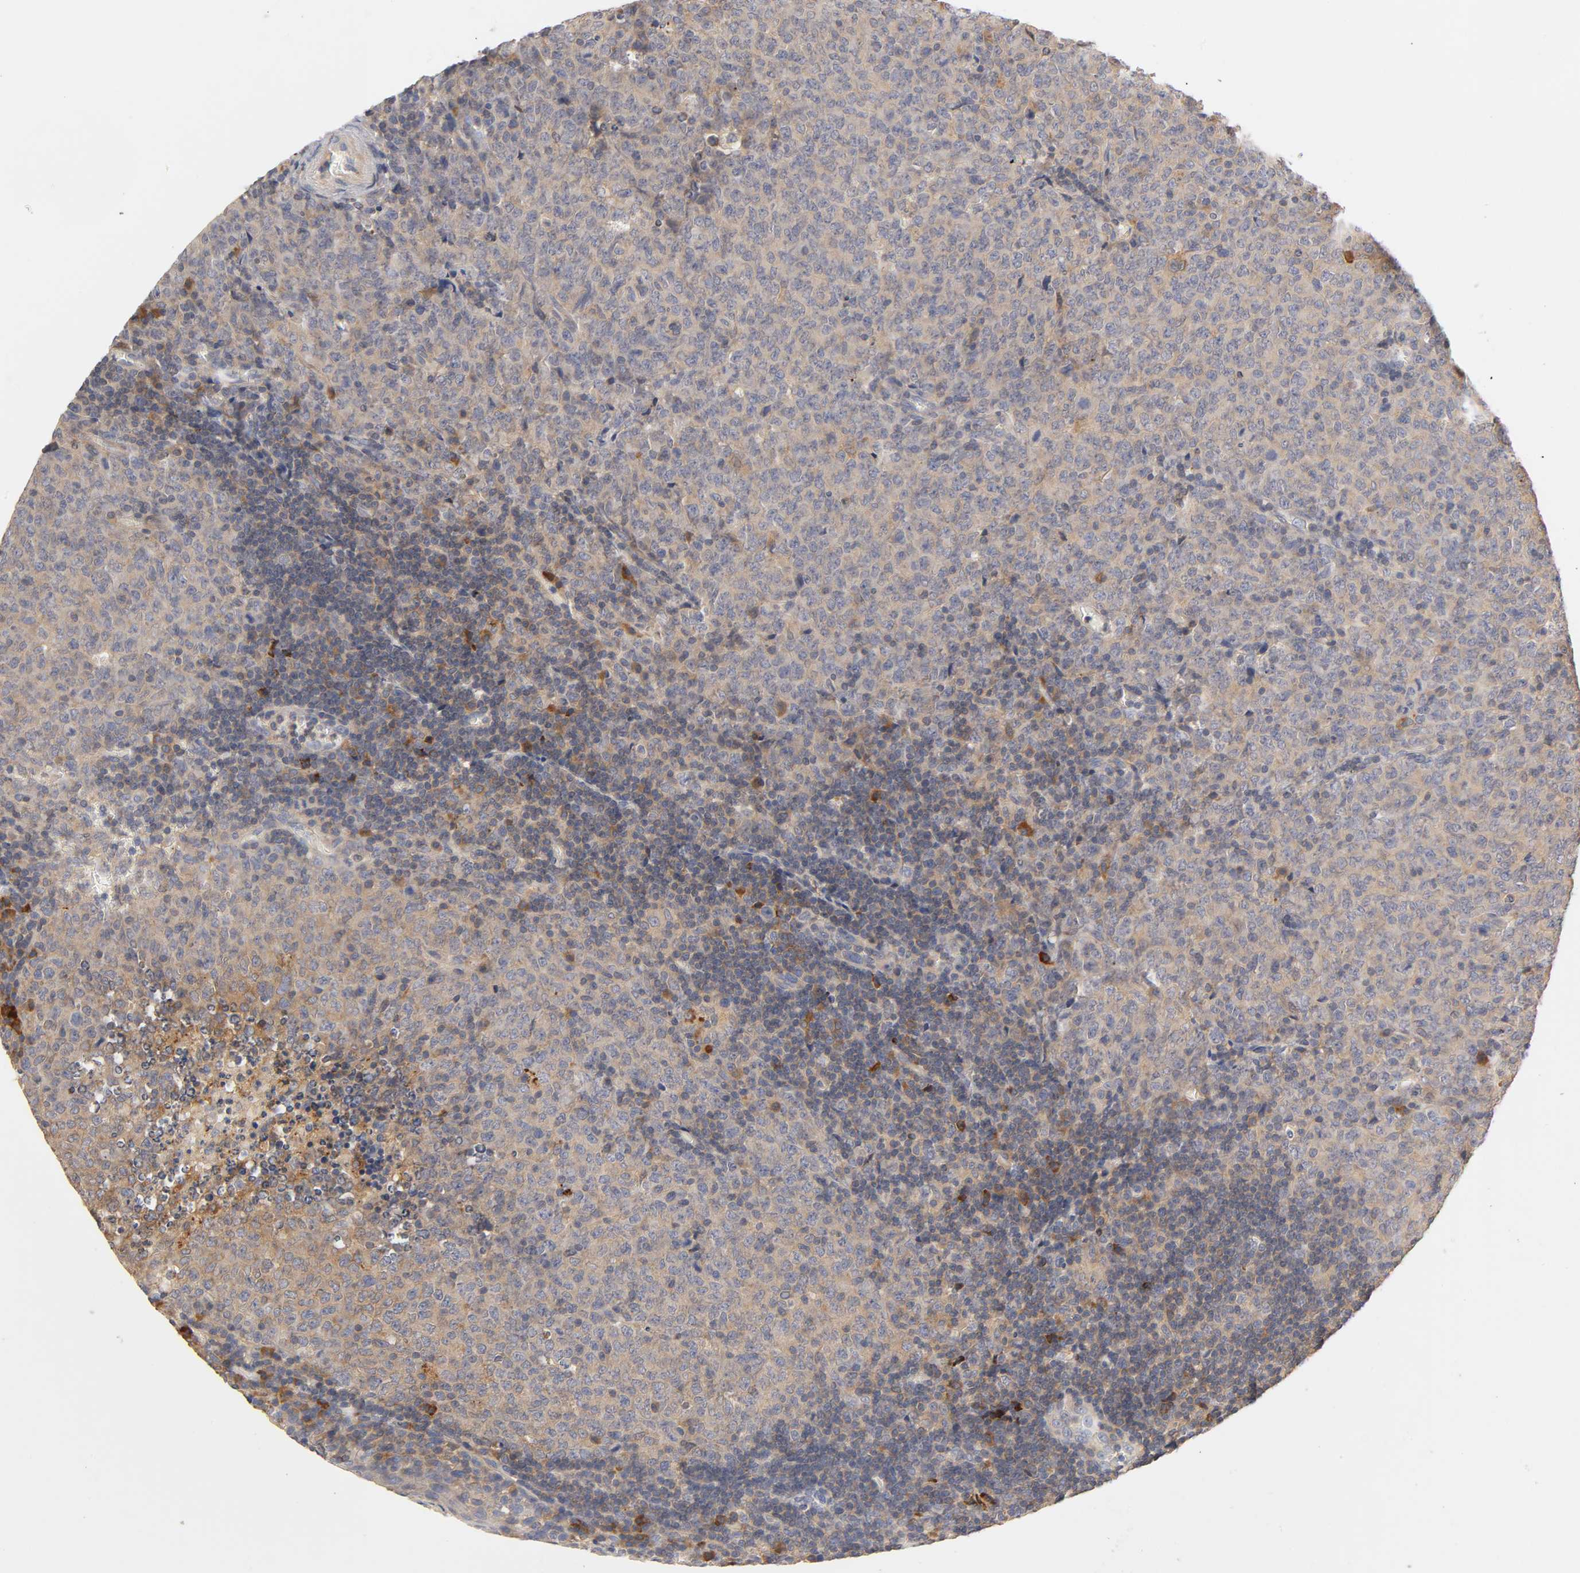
{"staining": {"intensity": "weak", "quantity": ">75%", "location": "cytoplasmic/membranous"}, "tissue": "lymphoma", "cell_type": "Tumor cells", "image_type": "cancer", "snomed": [{"axis": "morphology", "description": "Malignant lymphoma, non-Hodgkin's type, High grade"}, {"axis": "topography", "description": "Tonsil"}], "caption": "Immunohistochemical staining of human high-grade malignant lymphoma, non-Hodgkin's type shows weak cytoplasmic/membranous protein expression in about >75% of tumor cells. The staining was performed using DAB (3,3'-diaminobenzidine), with brown indicating positive protein expression. Nuclei are stained blue with hematoxylin.", "gene": "RHOA", "patient": {"sex": "female", "age": 36}}